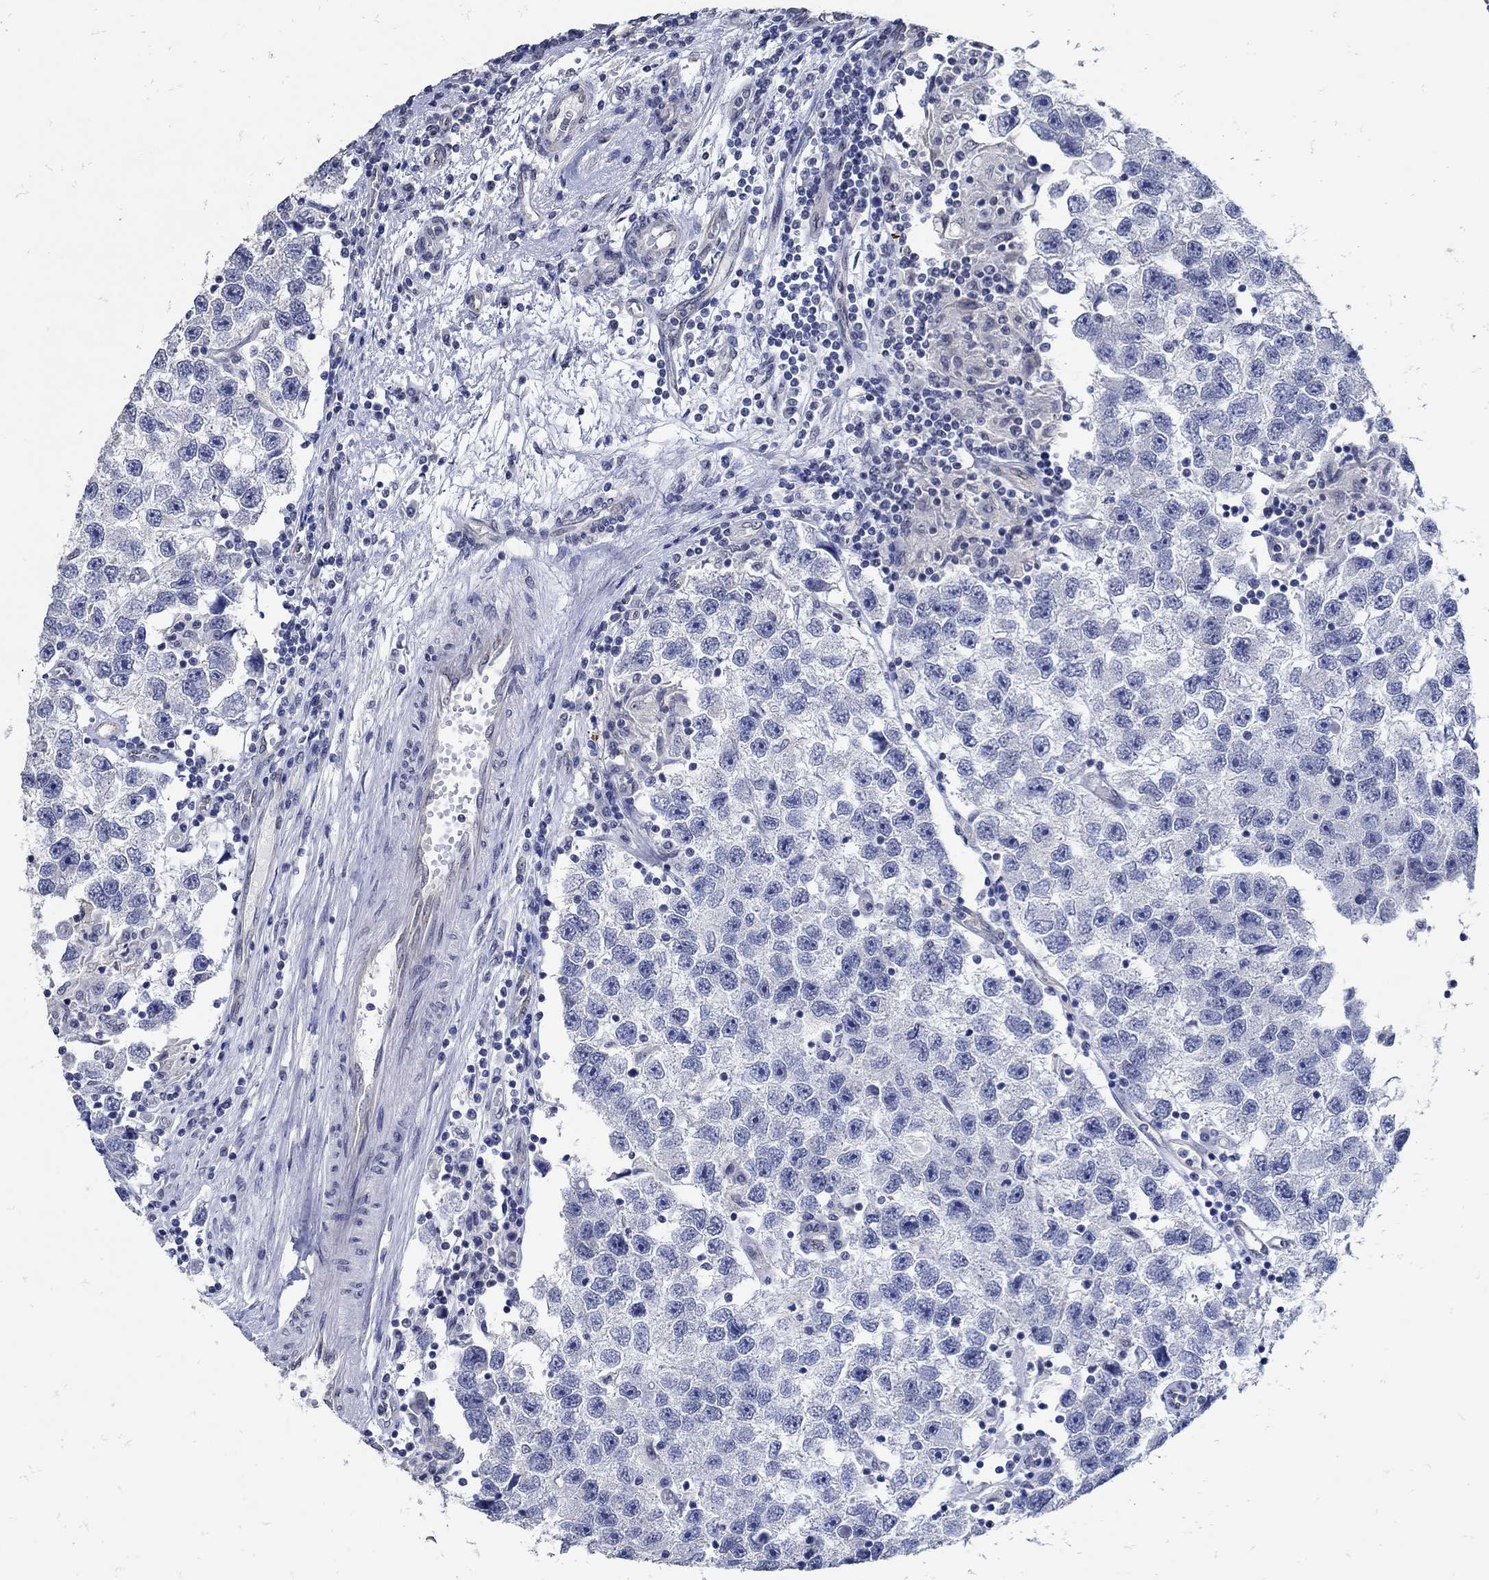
{"staining": {"intensity": "negative", "quantity": "none", "location": "none"}, "tissue": "testis cancer", "cell_type": "Tumor cells", "image_type": "cancer", "snomed": [{"axis": "morphology", "description": "Seminoma, NOS"}, {"axis": "topography", "description": "Testis"}], "caption": "A high-resolution photomicrograph shows immunohistochemistry (IHC) staining of seminoma (testis), which exhibits no significant positivity in tumor cells.", "gene": "KCNN3", "patient": {"sex": "male", "age": 26}}